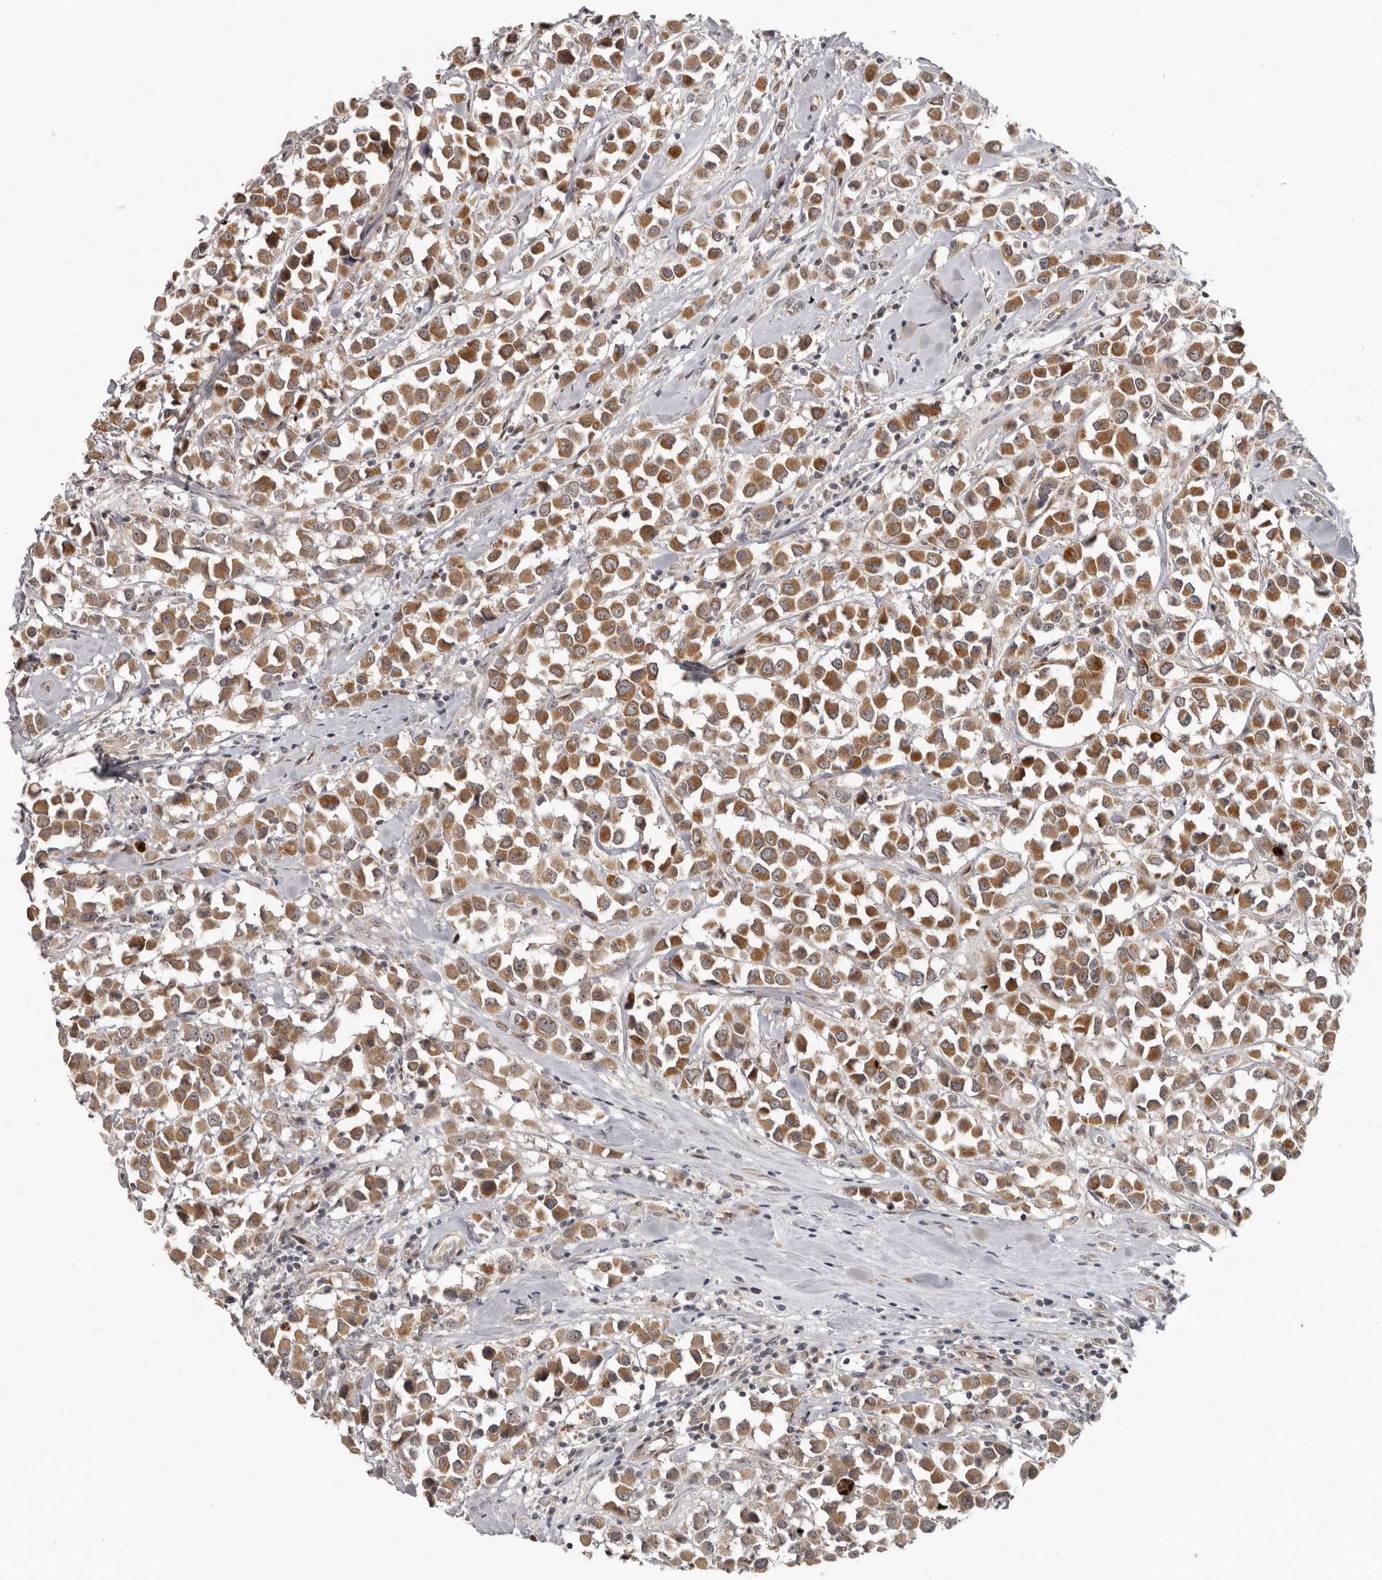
{"staining": {"intensity": "moderate", "quantity": ">75%", "location": "cytoplasmic/membranous"}, "tissue": "breast cancer", "cell_type": "Tumor cells", "image_type": "cancer", "snomed": [{"axis": "morphology", "description": "Duct carcinoma"}, {"axis": "topography", "description": "Breast"}], "caption": "An image of intraductal carcinoma (breast) stained for a protein reveals moderate cytoplasmic/membranous brown staining in tumor cells.", "gene": "BAD", "patient": {"sex": "female", "age": 61}}